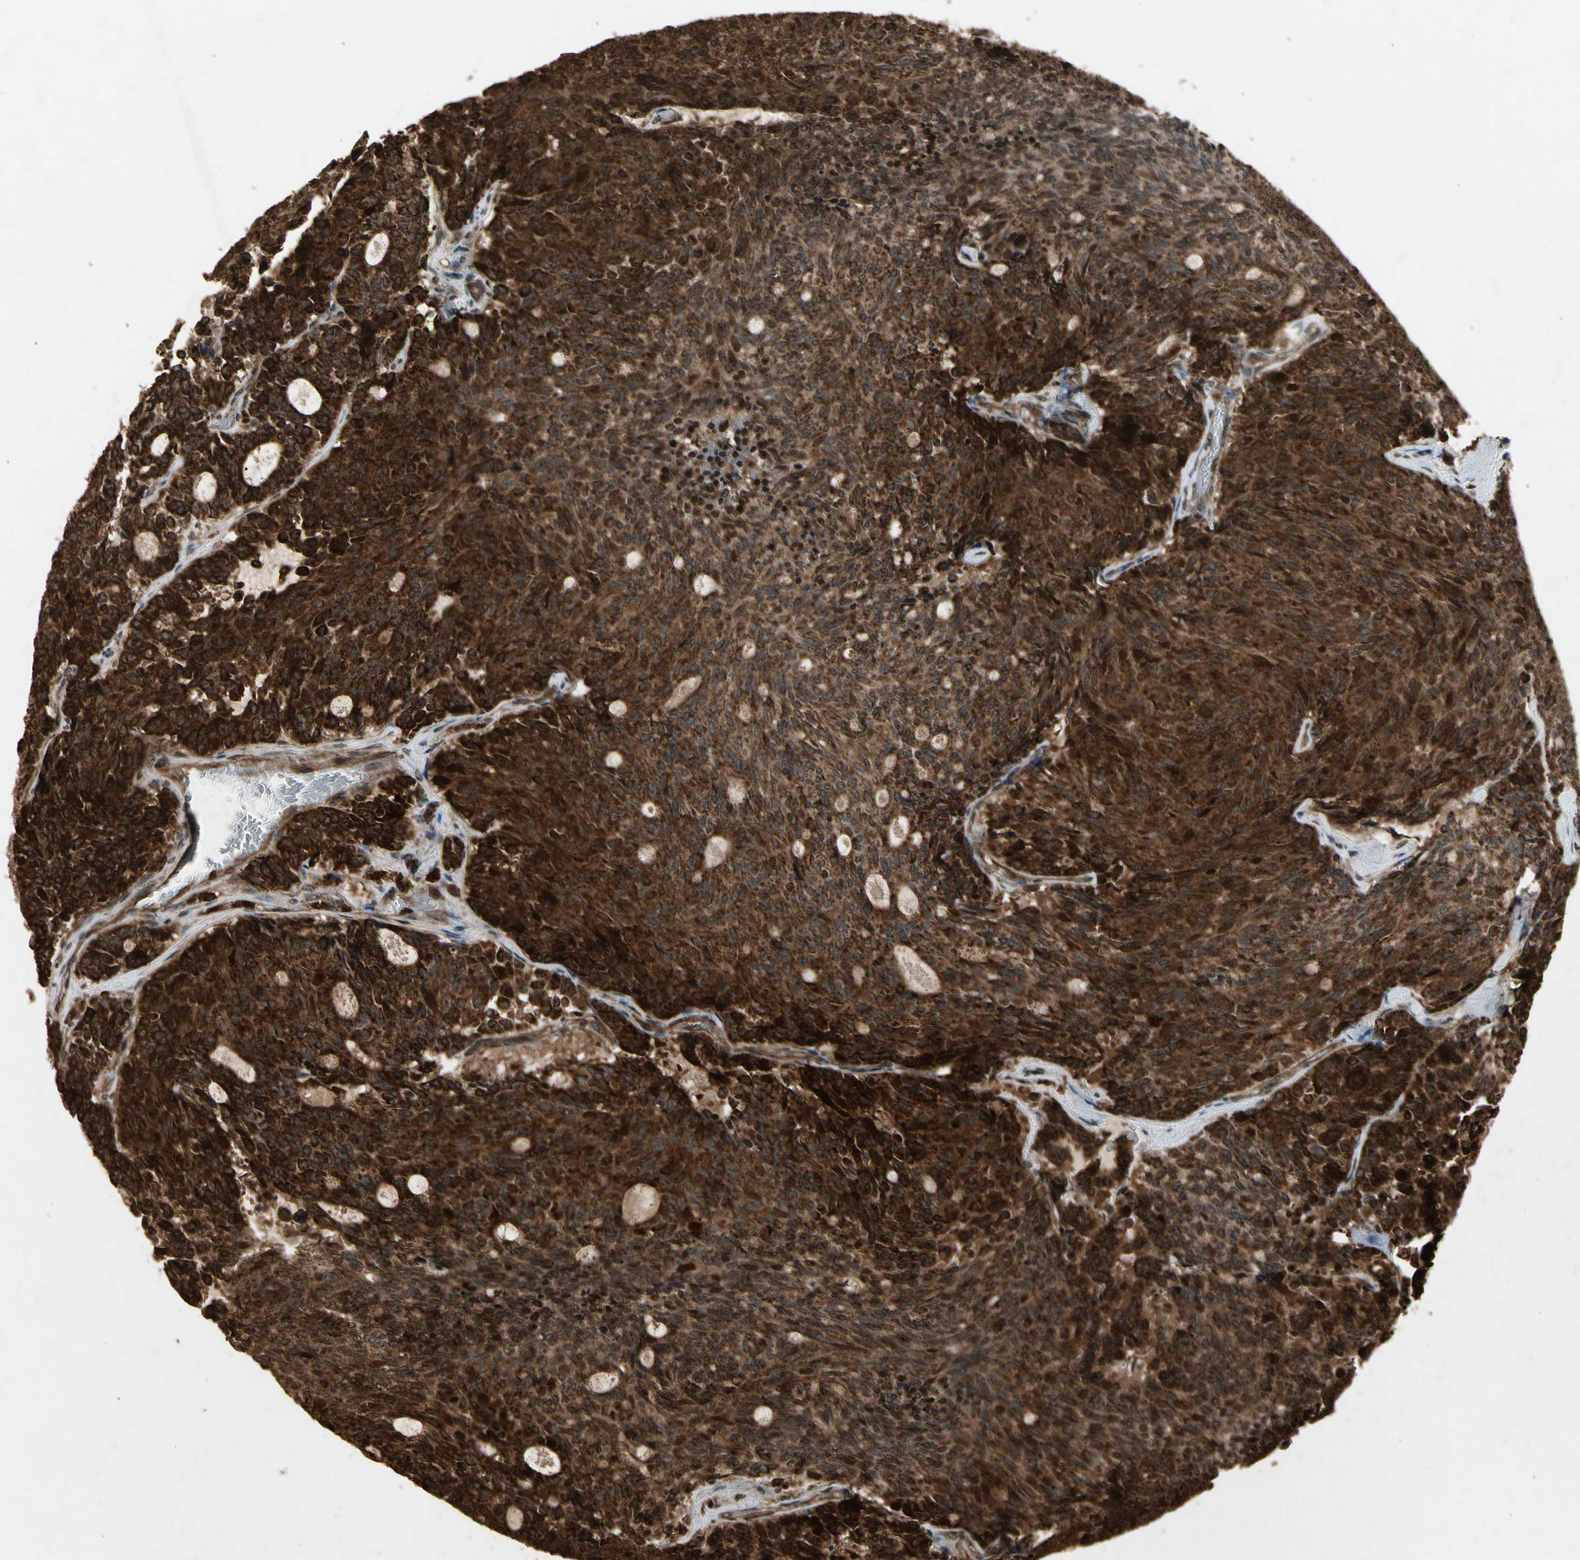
{"staining": {"intensity": "strong", "quantity": ">75%", "location": "cytoplasmic/membranous"}, "tissue": "carcinoid", "cell_type": "Tumor cells", "image_type": "cancer", "snomed": [{"axis": "morphology", "description": "Carcinoid, malignant, NOS"}, {"axis": "topography", "description": "Pancreas"}], "caption": "IHC (DAB) staining of carcinoid demonstrates strong cytoplasmic/membranous protein expression in approximately >75% of tumor cells.", "gene": "GLRX", "patient": {"sex": "female", "age": 54}}